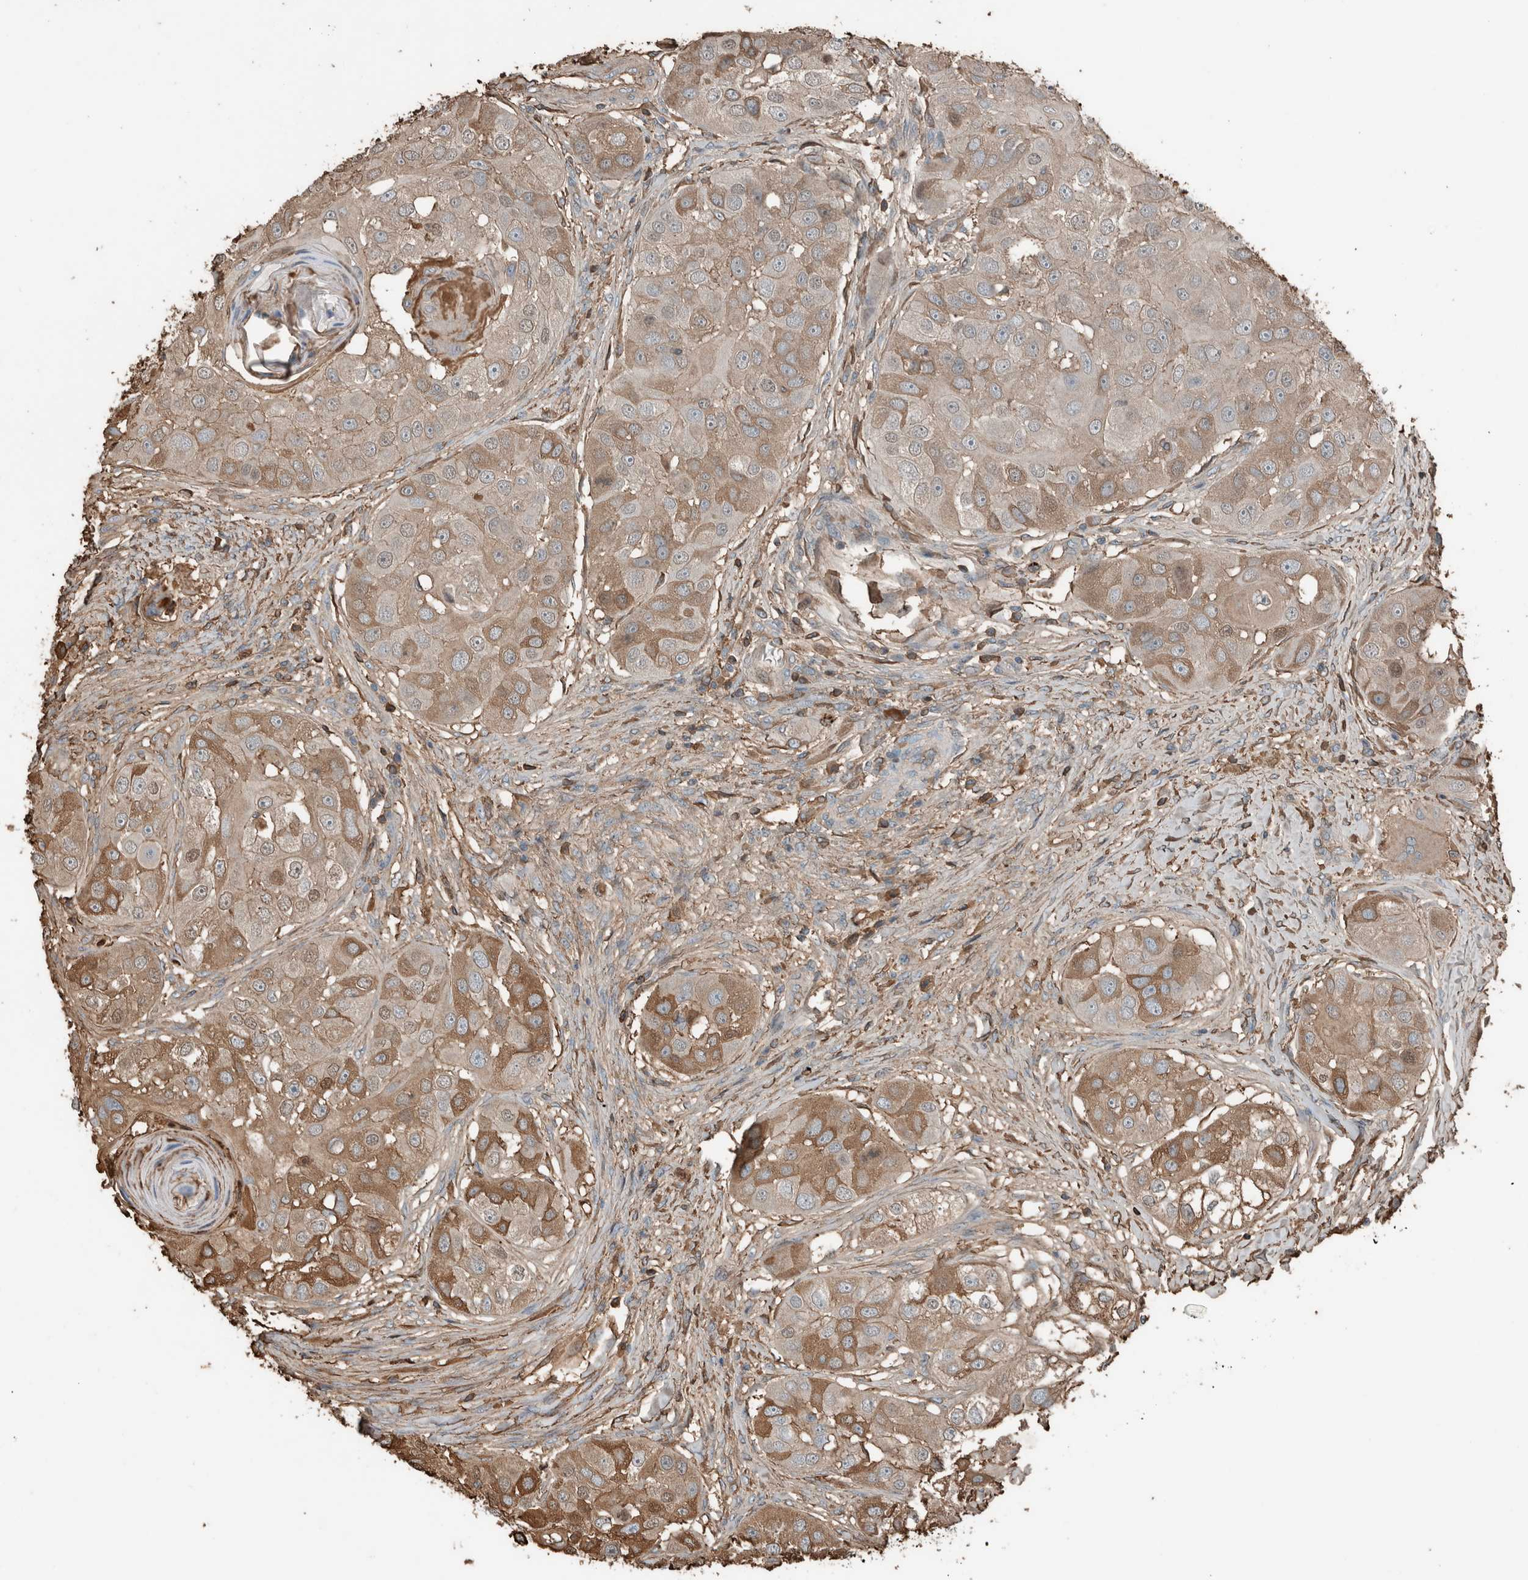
{"staining": {"intensity": "moderate", "quantity": "25%-75%", "location": "cytoplasmic/membranous"}, "tissue": "head and neck cancer", "cell_type": "Tumor cells", "image_type": "cancer", "snomed": [{"axis": "morphology", "description": "Normal tissue, NOS"}, {"axis": "morphology", "description": "Squamous cell carcinoma, NOS"}, {"axis": "topography", "description": "Skeletal muscle"}, {"axis": "topography", "description": "Head-Neck"}], "caption": "An immunohistochemistry (IHC) image of tumor tissue is shown. Protein staining in brown shows moderate cytoplasmic/membranous positivity in head and neck squamous cell carcinoma within tumor cells. (DAB (3,3'-diaminobenzidine) = brown stain, brightfield microscopy at high magnification).", "gene": "USP34", "patient": {"sex": "male", "age": 51}}